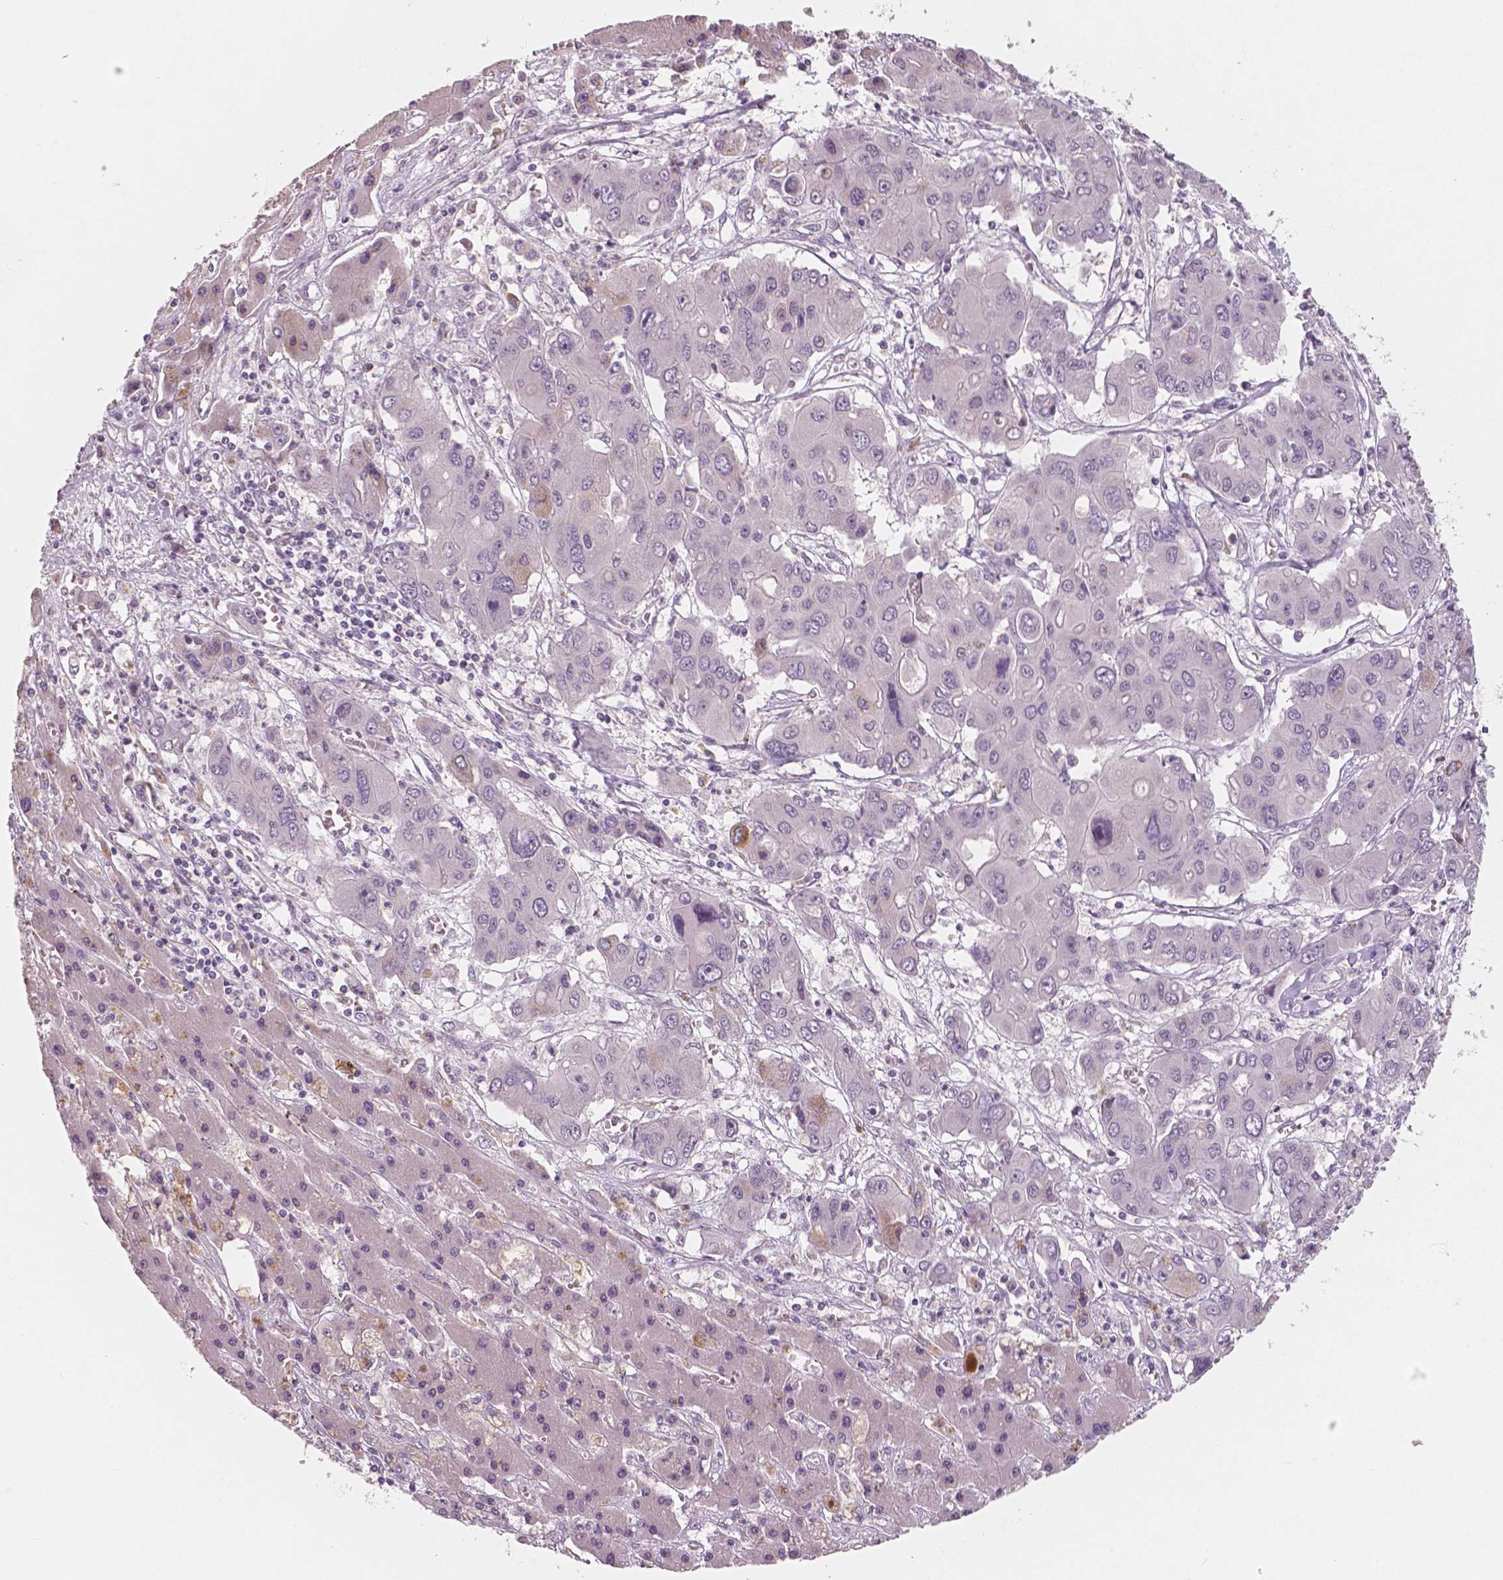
{"staining": {"intensity": "negative", "quantity": "none", "location": "none"}, "tissue": "liver cancer", "cell_type": "Tumor cells", "image_type": "cancer", "snomed": [{"axis": "morphology", "description": "Cholangiocarcinoma"}, {"axis": "topography", "description": "Liver"}], "caption": "DAB immunohistochemical staining of liver cancer (cholangiocarcinoma) displays no significant expression in tumor cells.", "gene": "RNASE7", "patient": {"sex": "male", "age": 67}}